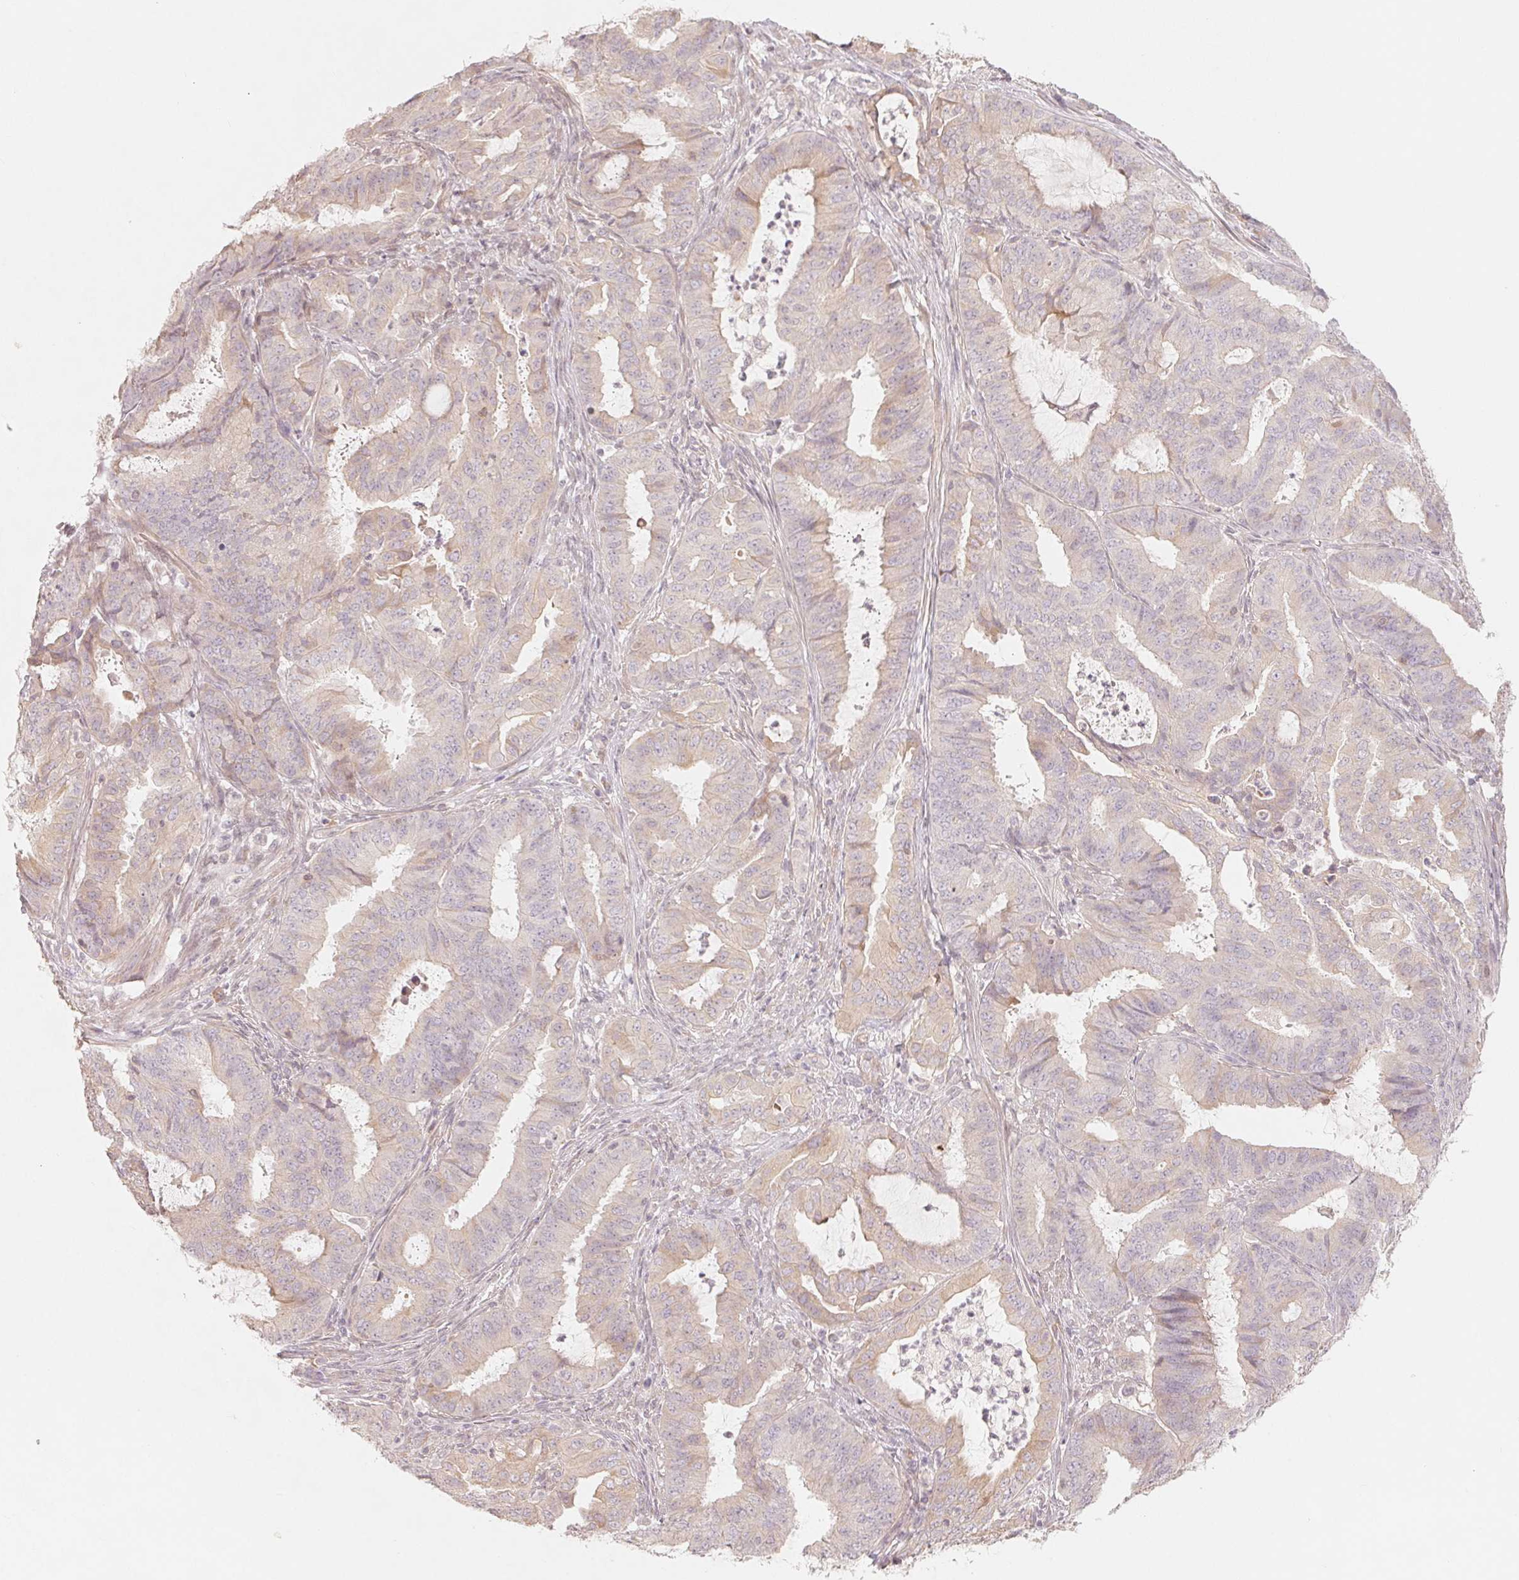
{"staining": {"intensity": "negative", "quantity": "none", "location": "none"}, "tissue": "endometrial cancer", "cell_type": "Tumor cells", "image_type": "cancer", "snomed": [{"axis": "morphology", "description": "Adenocarcinoma, NOS"}, {"axis": "topography", "description": "Endometrium"}], "caption": "Immunohistochemistry (IHC) micrograph of neoplastic tissue: endometrial cancer stained with DAB (3,3'-diaminobenzidine) displays no significant protein staining in tumor cells.", "gene": "DENND2C", "patient": {"sex": "female", "age": 51}}